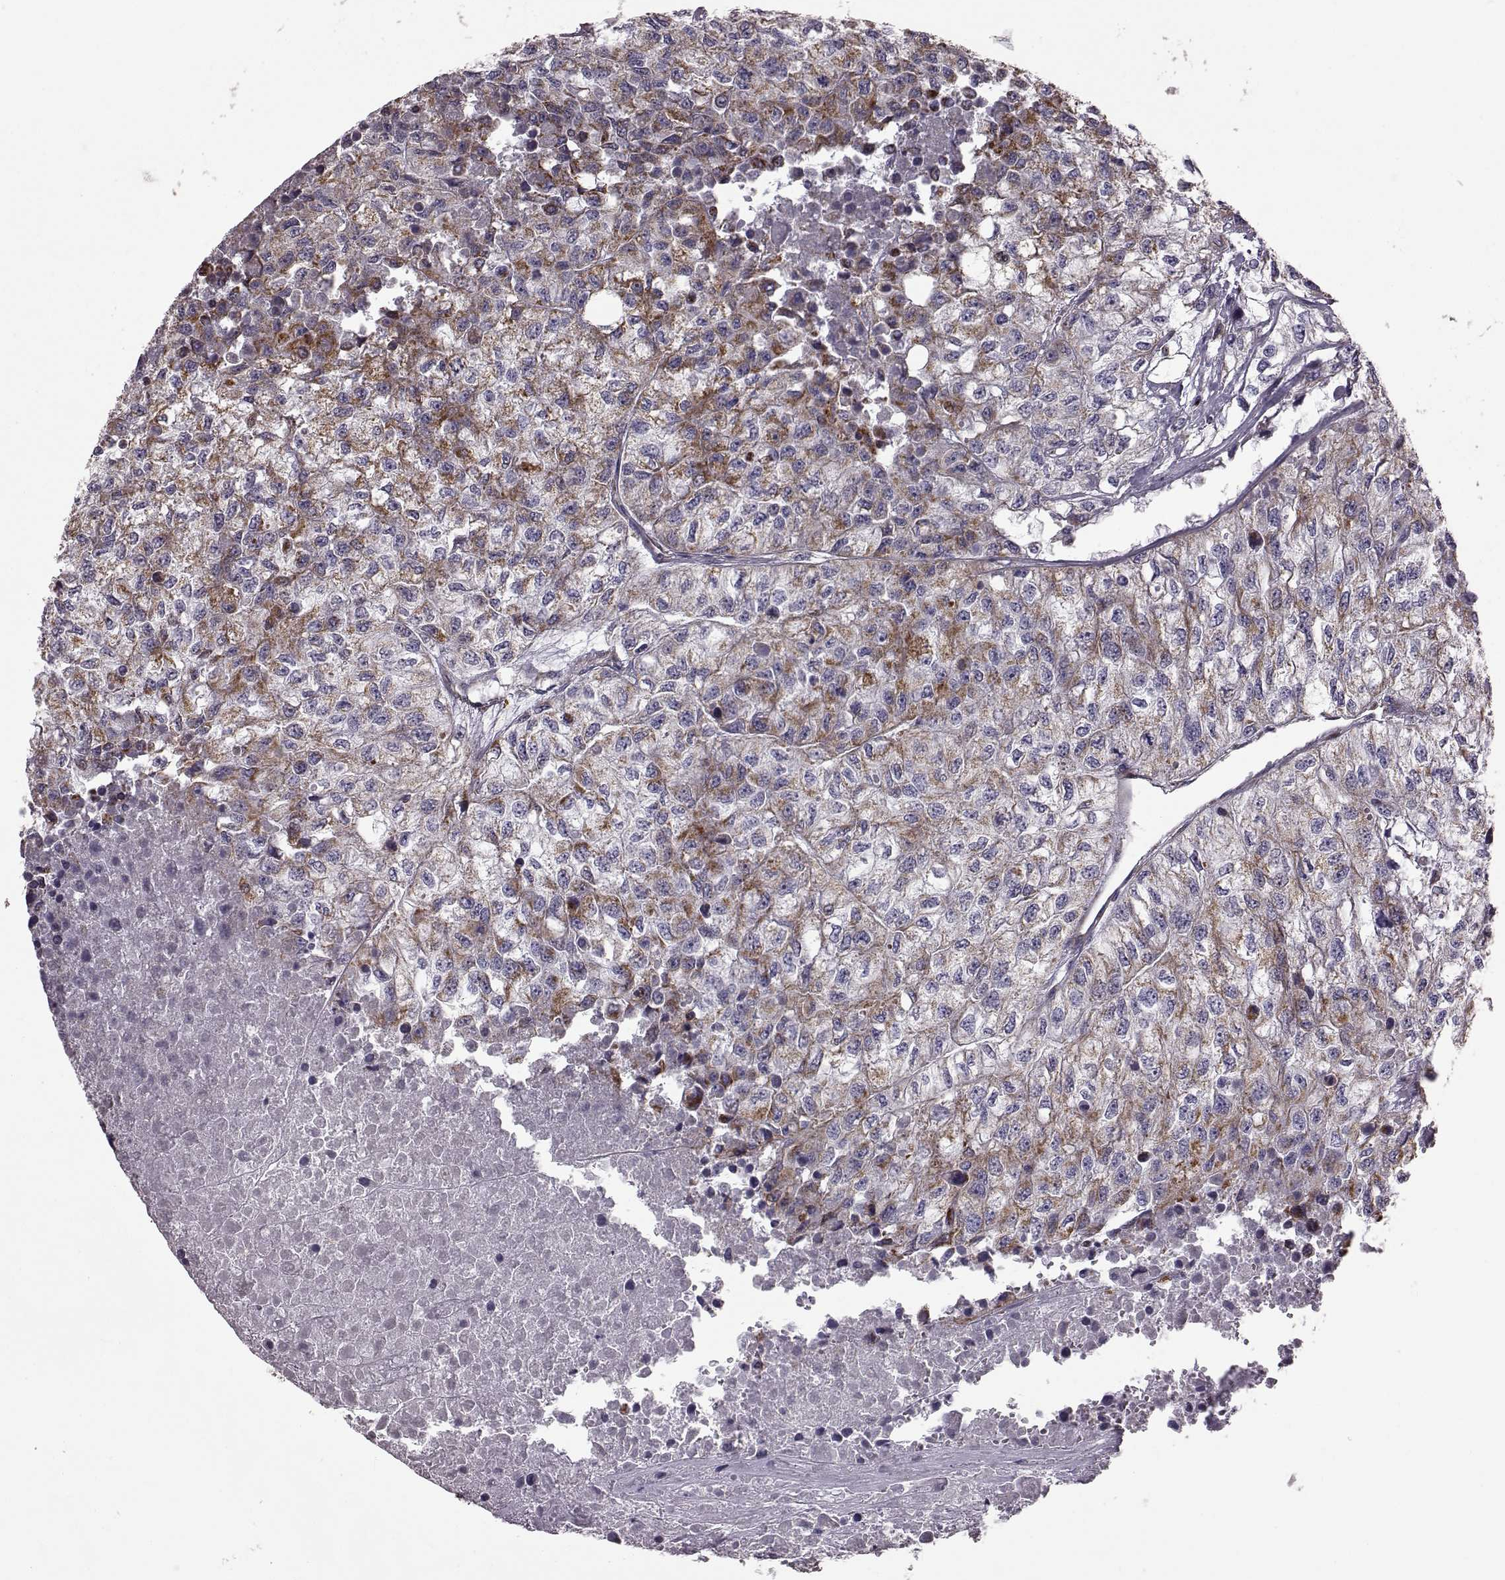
{"staining": {"intensity": "strong", "quantity": ">75%", "location": "cytoplasmic/membranous"}, "tissue": "renal cancer", "cell_type": "Tumor cells", "image_type": "cancer", "snomed": [{"axis": "morphology", "description": "Adenocarcinoma, NOS"}, {"axis": "topography", "description": "Kidney"}], "caption": "Approximately >75% of tumor cells in adenocarcinoma (renal) demonstrate strong cytoplasmic/membranous protein positivity as visualized by brown immunohistochemical staining.", "gene": "FAM8A1", "patient": {"sex": "male", "age": 56}}